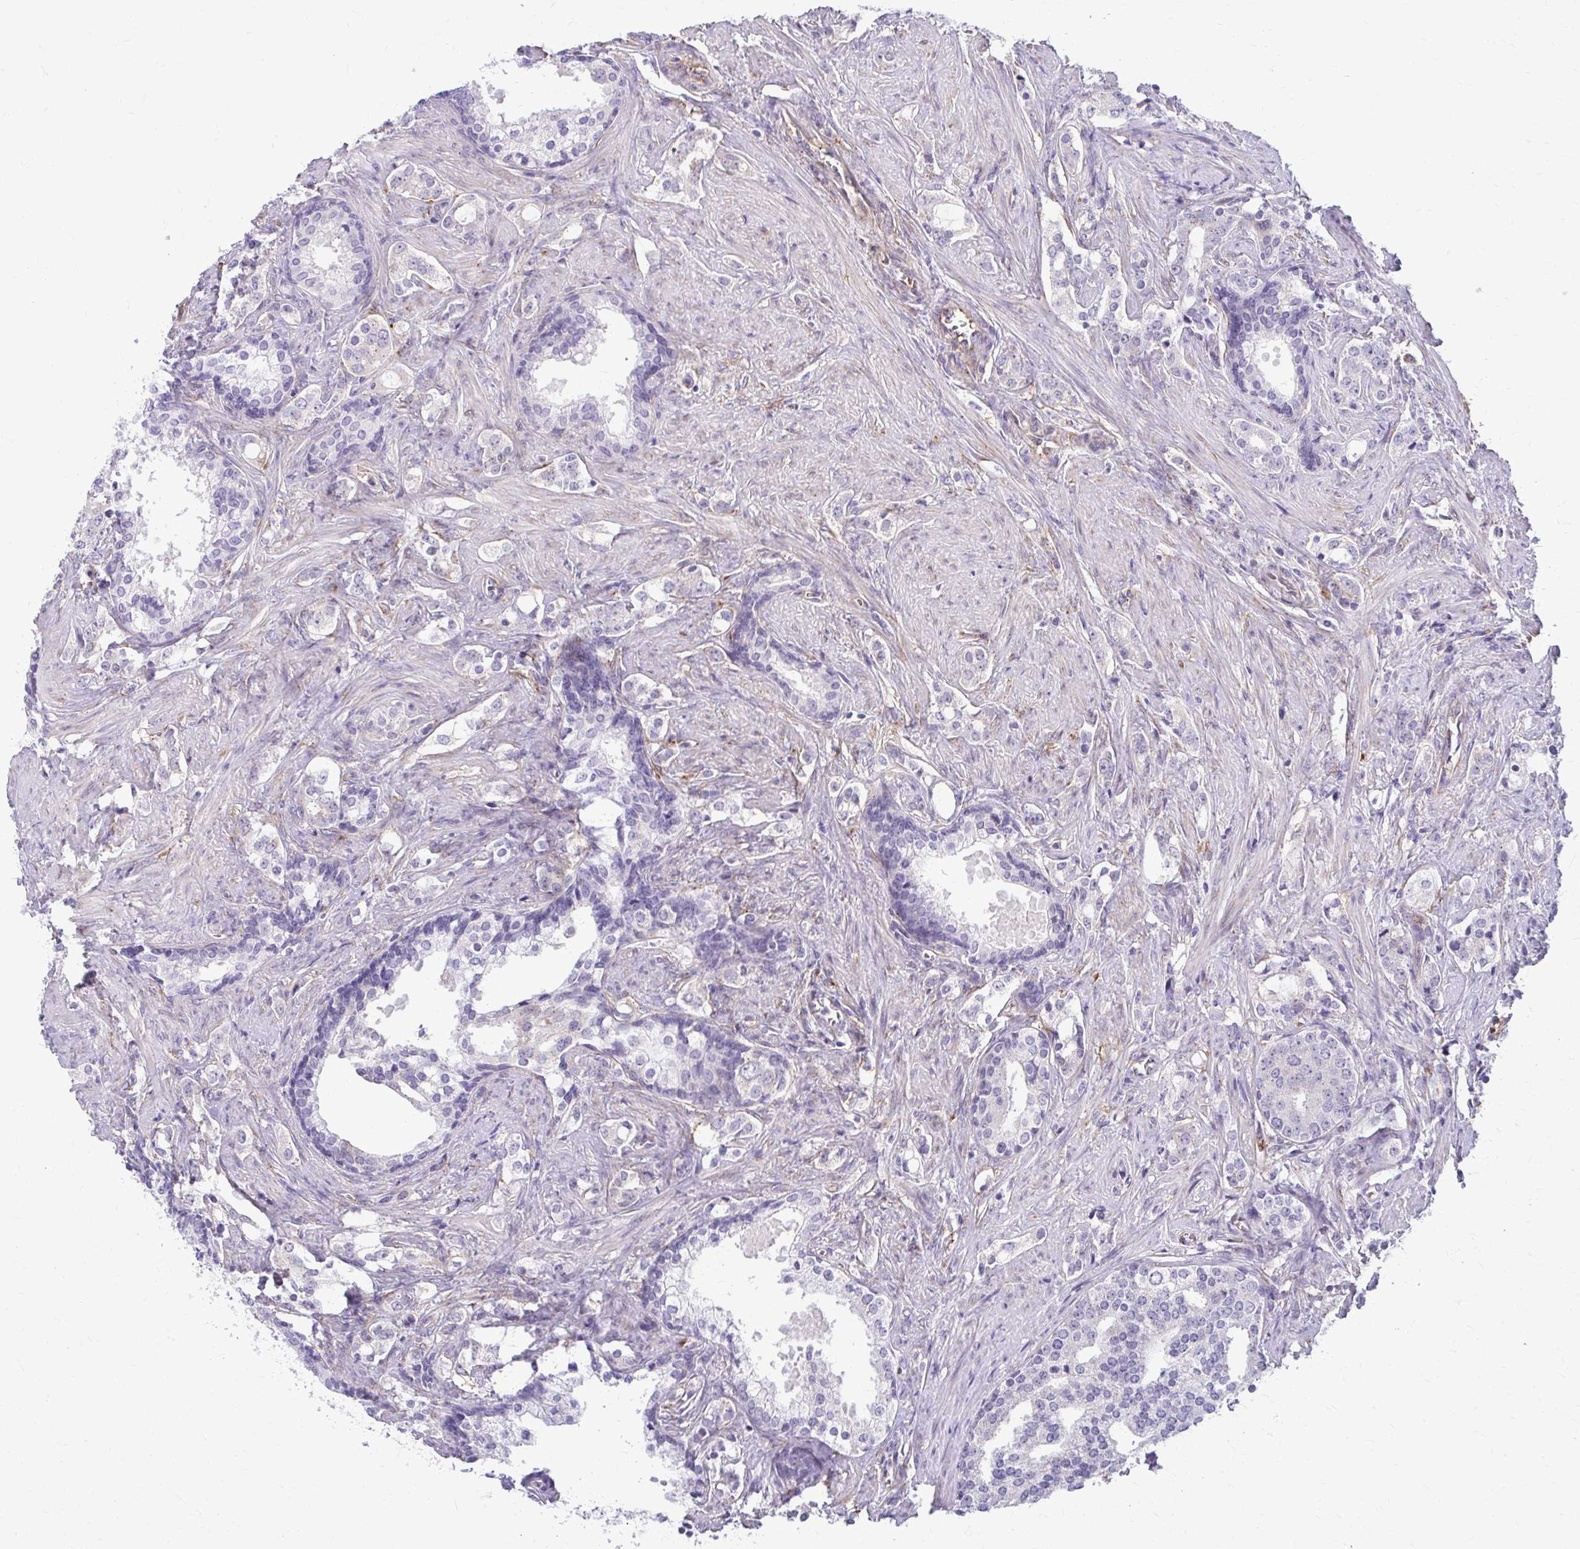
{"staining": {"intensity": "negative", "quantity": "none", "location": "none"}, "tissue": "prostate cancer", "cell_type": "Tumor cells", "image_type": "cancer", "snomed": [{"axis": "morphology", "description": "Adenocarcinoma, Medium grade"}, {"axis": "topography", "description": "Prostate"}], "caption": "Tumor cells are negative for protein expression in human prostate adenocarcinoma (medium-grade).", "gene": "DEPP1", "patient": {"sex": "male", "age": 57}}